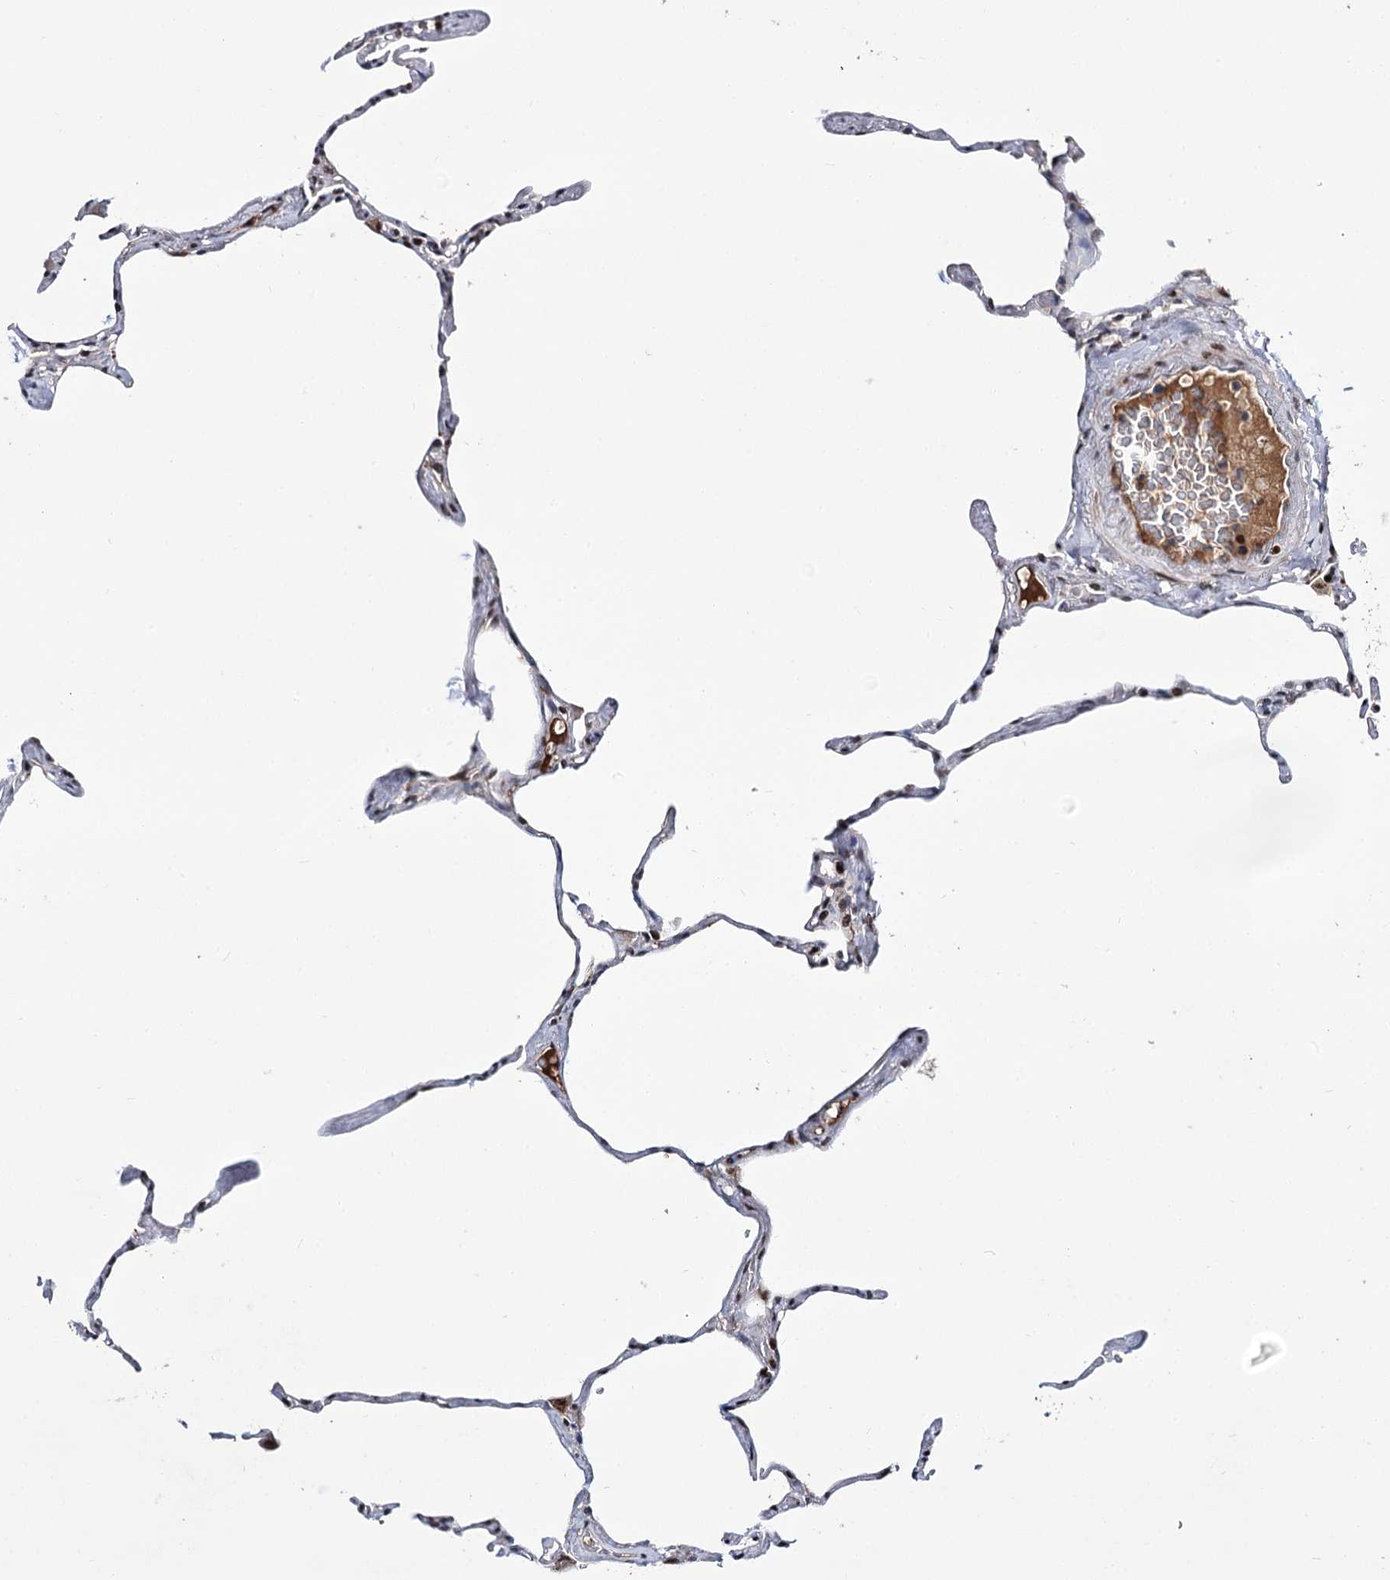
{"staining": {"intensity": "moderate", "quantity": "25%-75%", "location": "nuclear"}, "tissue": "lung", "cell_type": "Alveolar cells", "image_type": "normal", "snomed": [{"axis": "morphology", "description": "Normal tissue, NOS"}, {"axis": "topography", "description": "Lung"}], "caption": "Unremarkable lung shows moderate nuclear expression in approximately 25%-75% of alveolar cells, visualized by immunohistochemistry. (DAB = brown stain, brightfield microscopy at high magnification).", "gene": "ITFG2", "patient": {"sex": "male", "age": 65}}